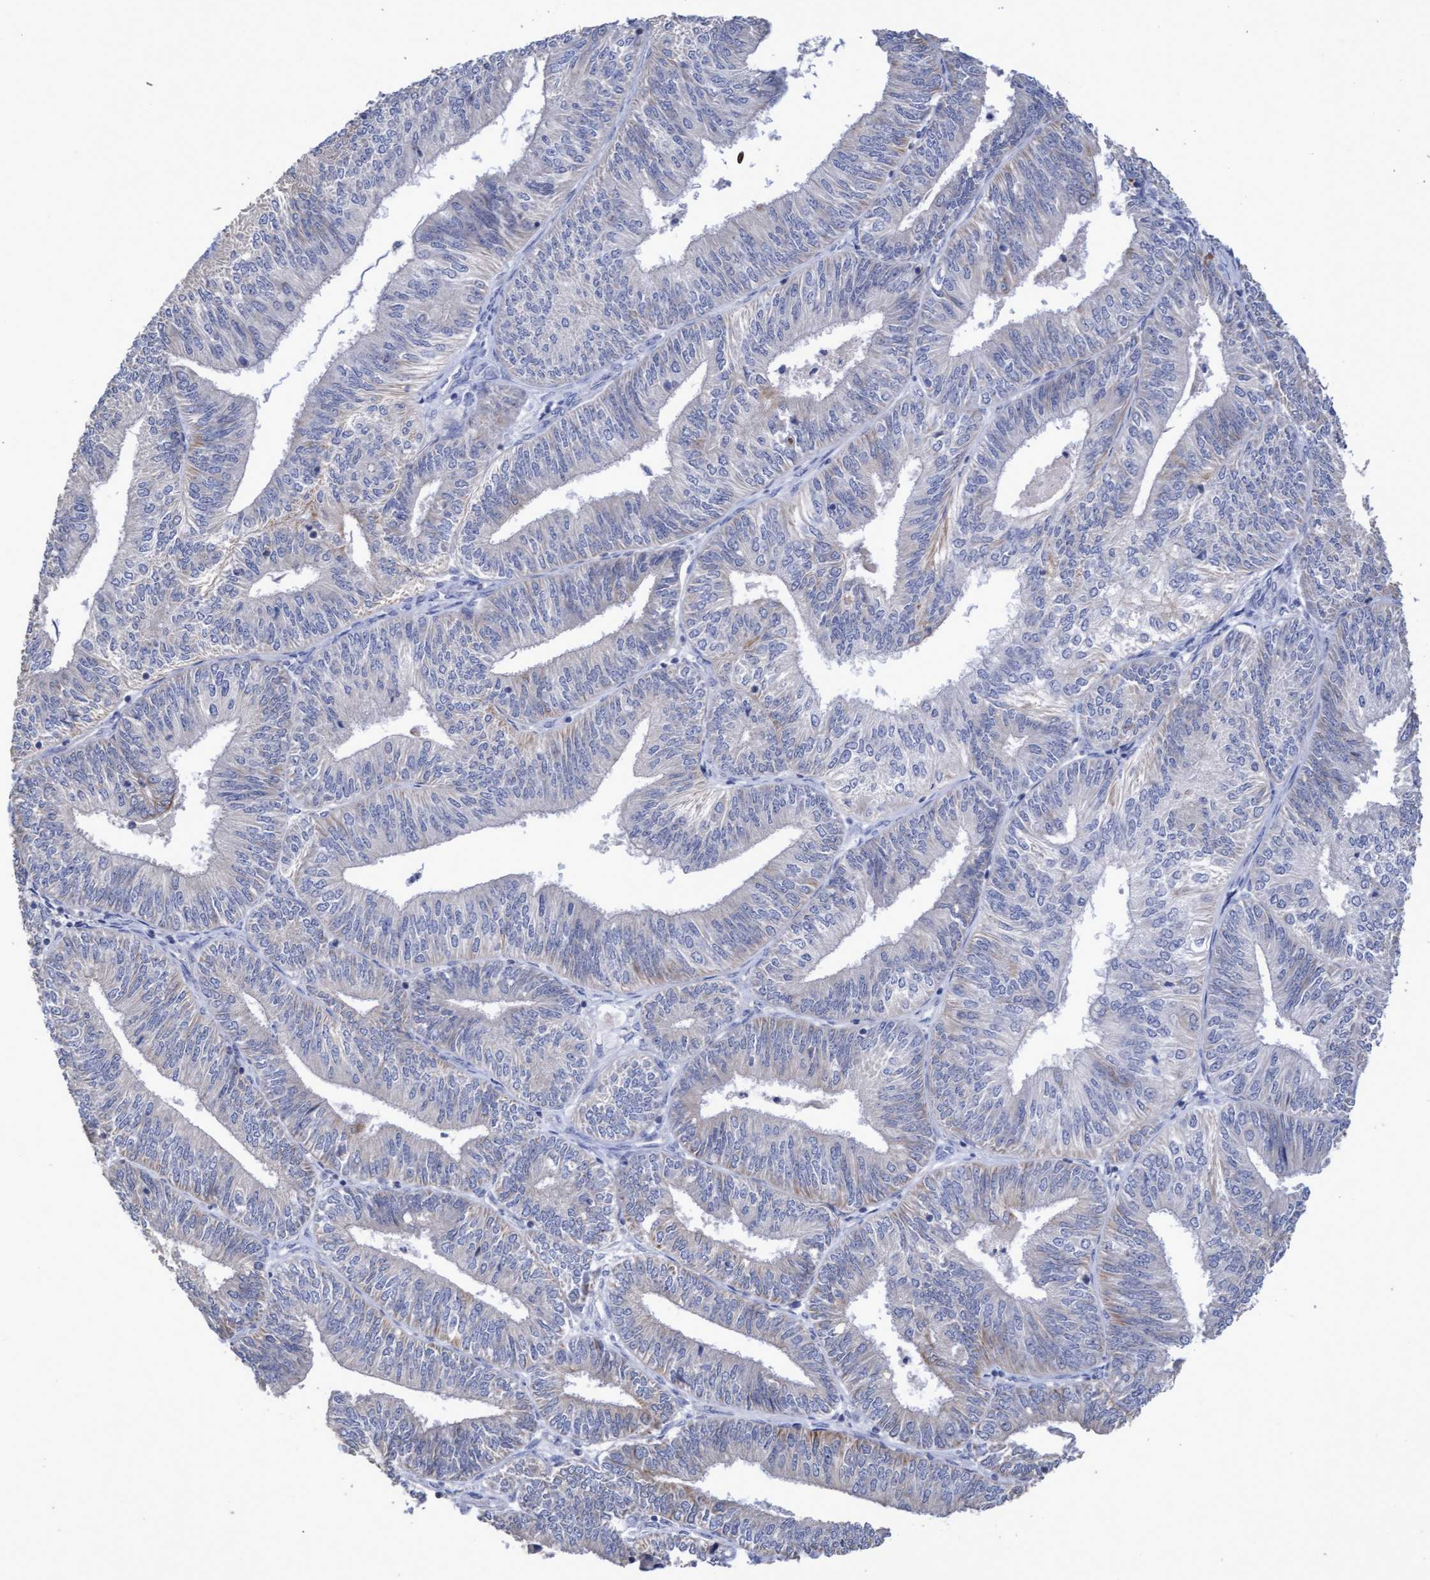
{"staining": {"intensity": "negative", "quantity": "none", "location": "none"}, "tissue": "endometrial cancer", "cell_type": "Tumor cells", "image_type": "cancer", "snomed": [{"axis": "morphology", "description": "Adenocarcinoma, NOS"}, {"axis": "topography", "description": "Endometrium"}], "caption": "Immunohistochemistry micrograph of adenocarcinoma (endometrial) stained for a protein (brown), which shows no expression in tumor cells.", "gene": "KRT24", "patient": {"sex": "female", "age": 58}}